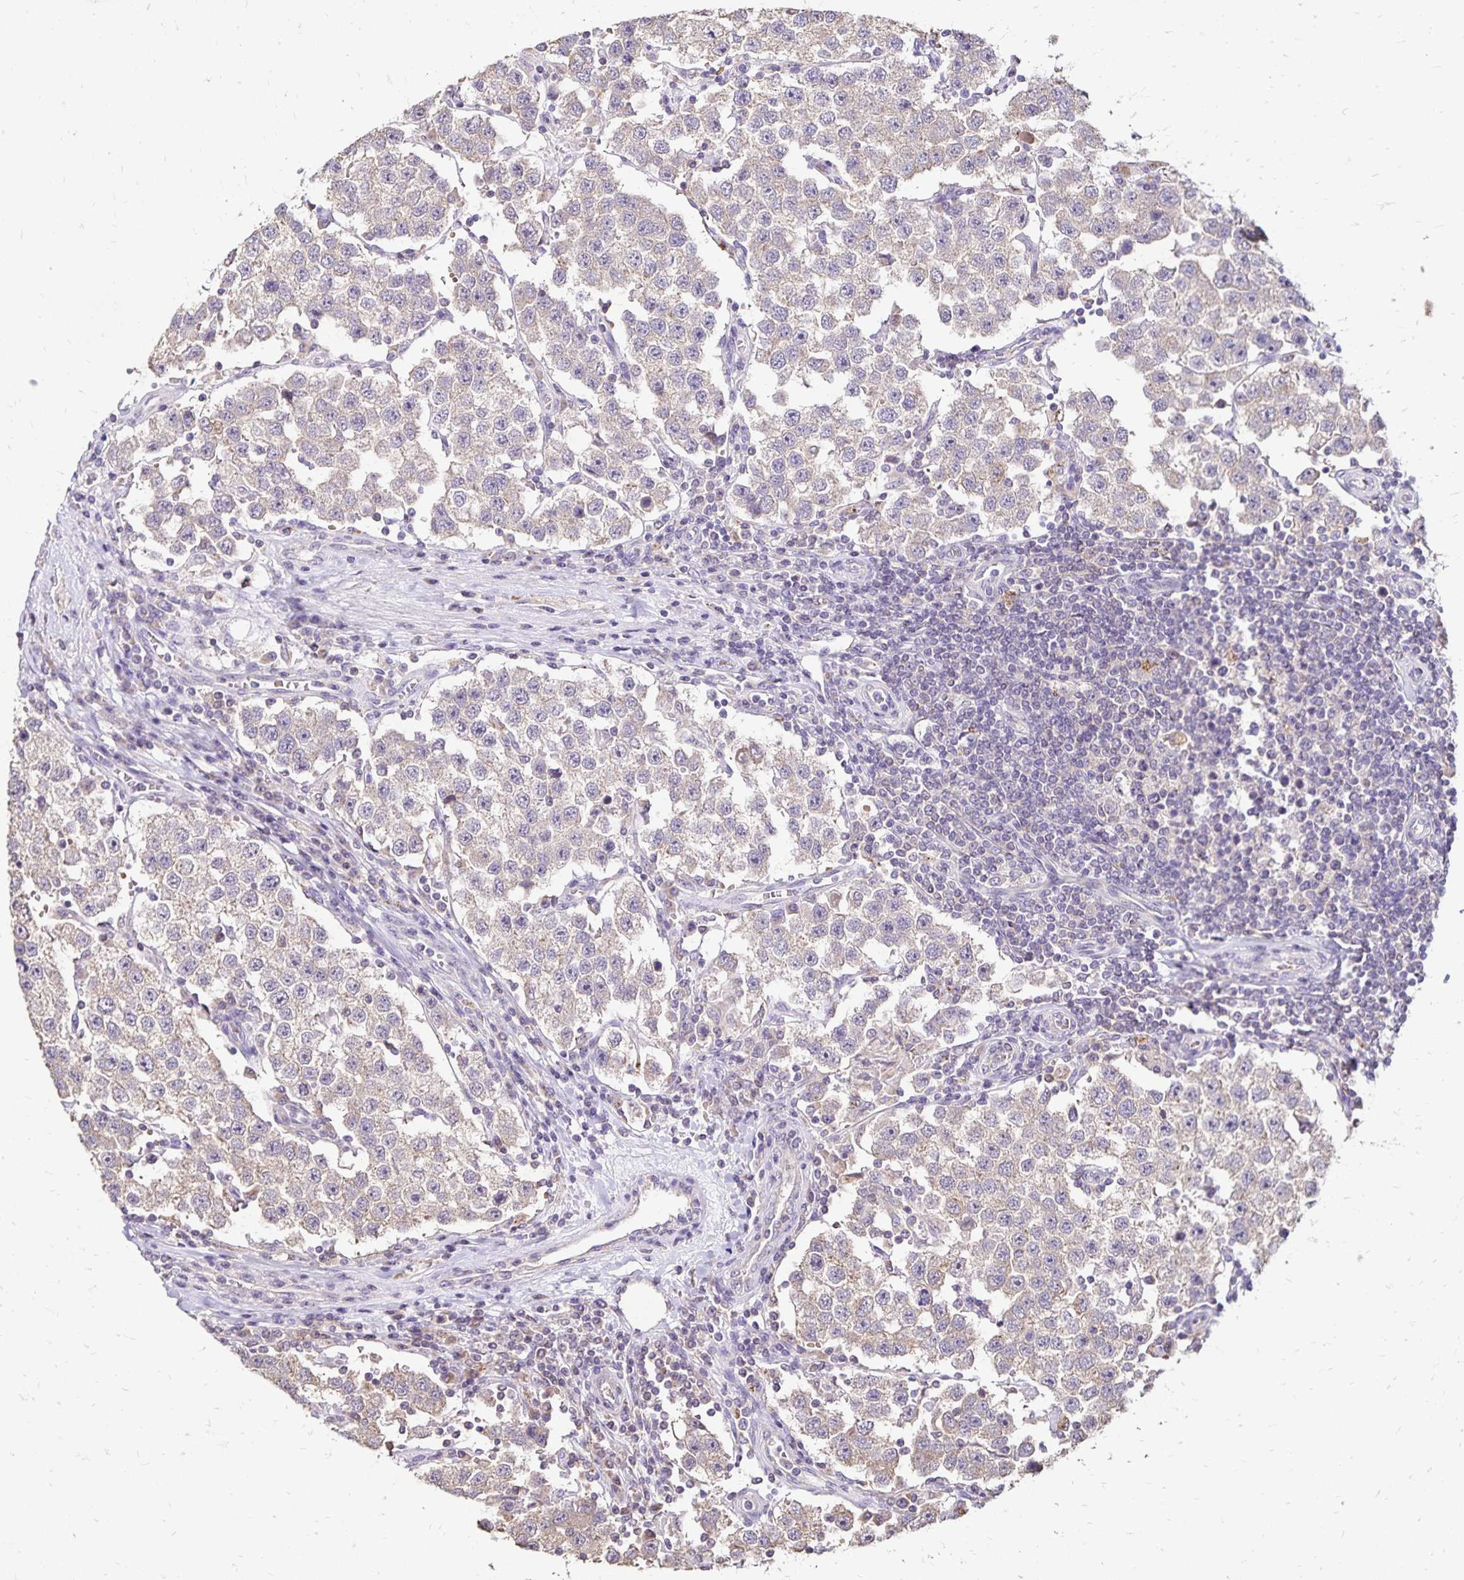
{"staining": {"intensity": "weak", "quantity": "25%-75%", "location": "cytoplasmic/membranous"}, "tissue": "testis cancer", "cell_type": "Tumor cells", "image_type": "cancer", "snomed": [{"axis": "morphology", "description": "Seminoma, NOS"}, {"axis": "topography", "description": "Testis"}], "caption": "Testis cancer tissue shows weak cytoplasmic/membranous expression in approximately 25%-75% of tumor cells, visualized by immunohistochemistry.", "gene": "EMC10", "patient": {"sex": "male", "age": 37}}